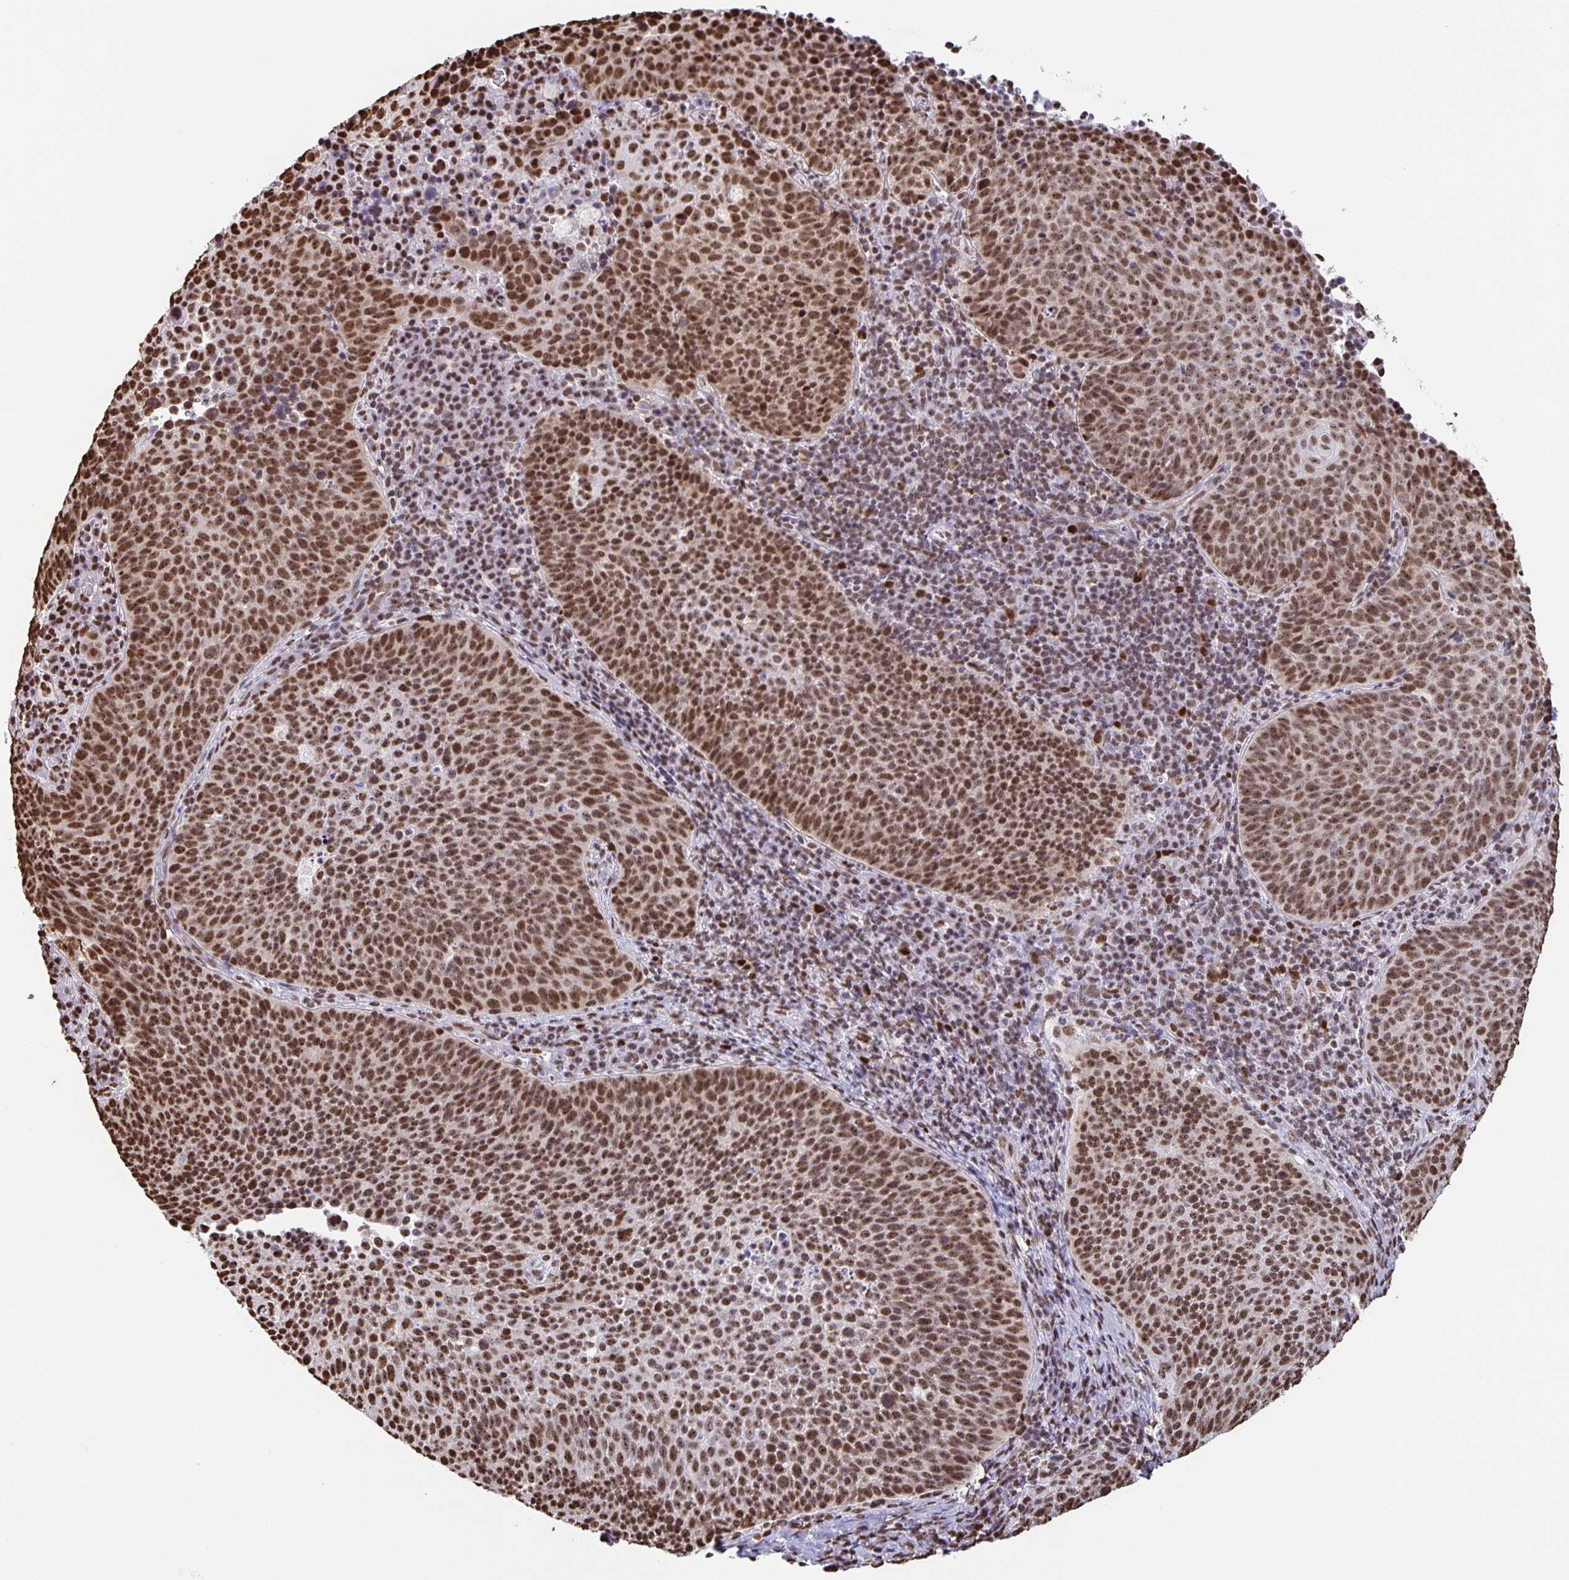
{"staining": {"intensity": "moderate", "quantity": ">75%", "location": "nuclear"}, "tissue": "cervical cancer", "cell_type": "Tumor cells", "image_type": "cancer", "snomed": [{"axis": "morphology", "description": "Squamous cell carcinoma, NOS"}, {"axis": "topography", "description": "Cervix"}], "caption": "Brown immunohistochemical staining in human cervical cancer (squamous cell carcinoma) reveals moderate nuclear positivity in about >75% of tumor cells. (IHC, brightfield microscopy, high magnification).", "gene": "DUT", "patient": {"sex": "female", "age": 34}}